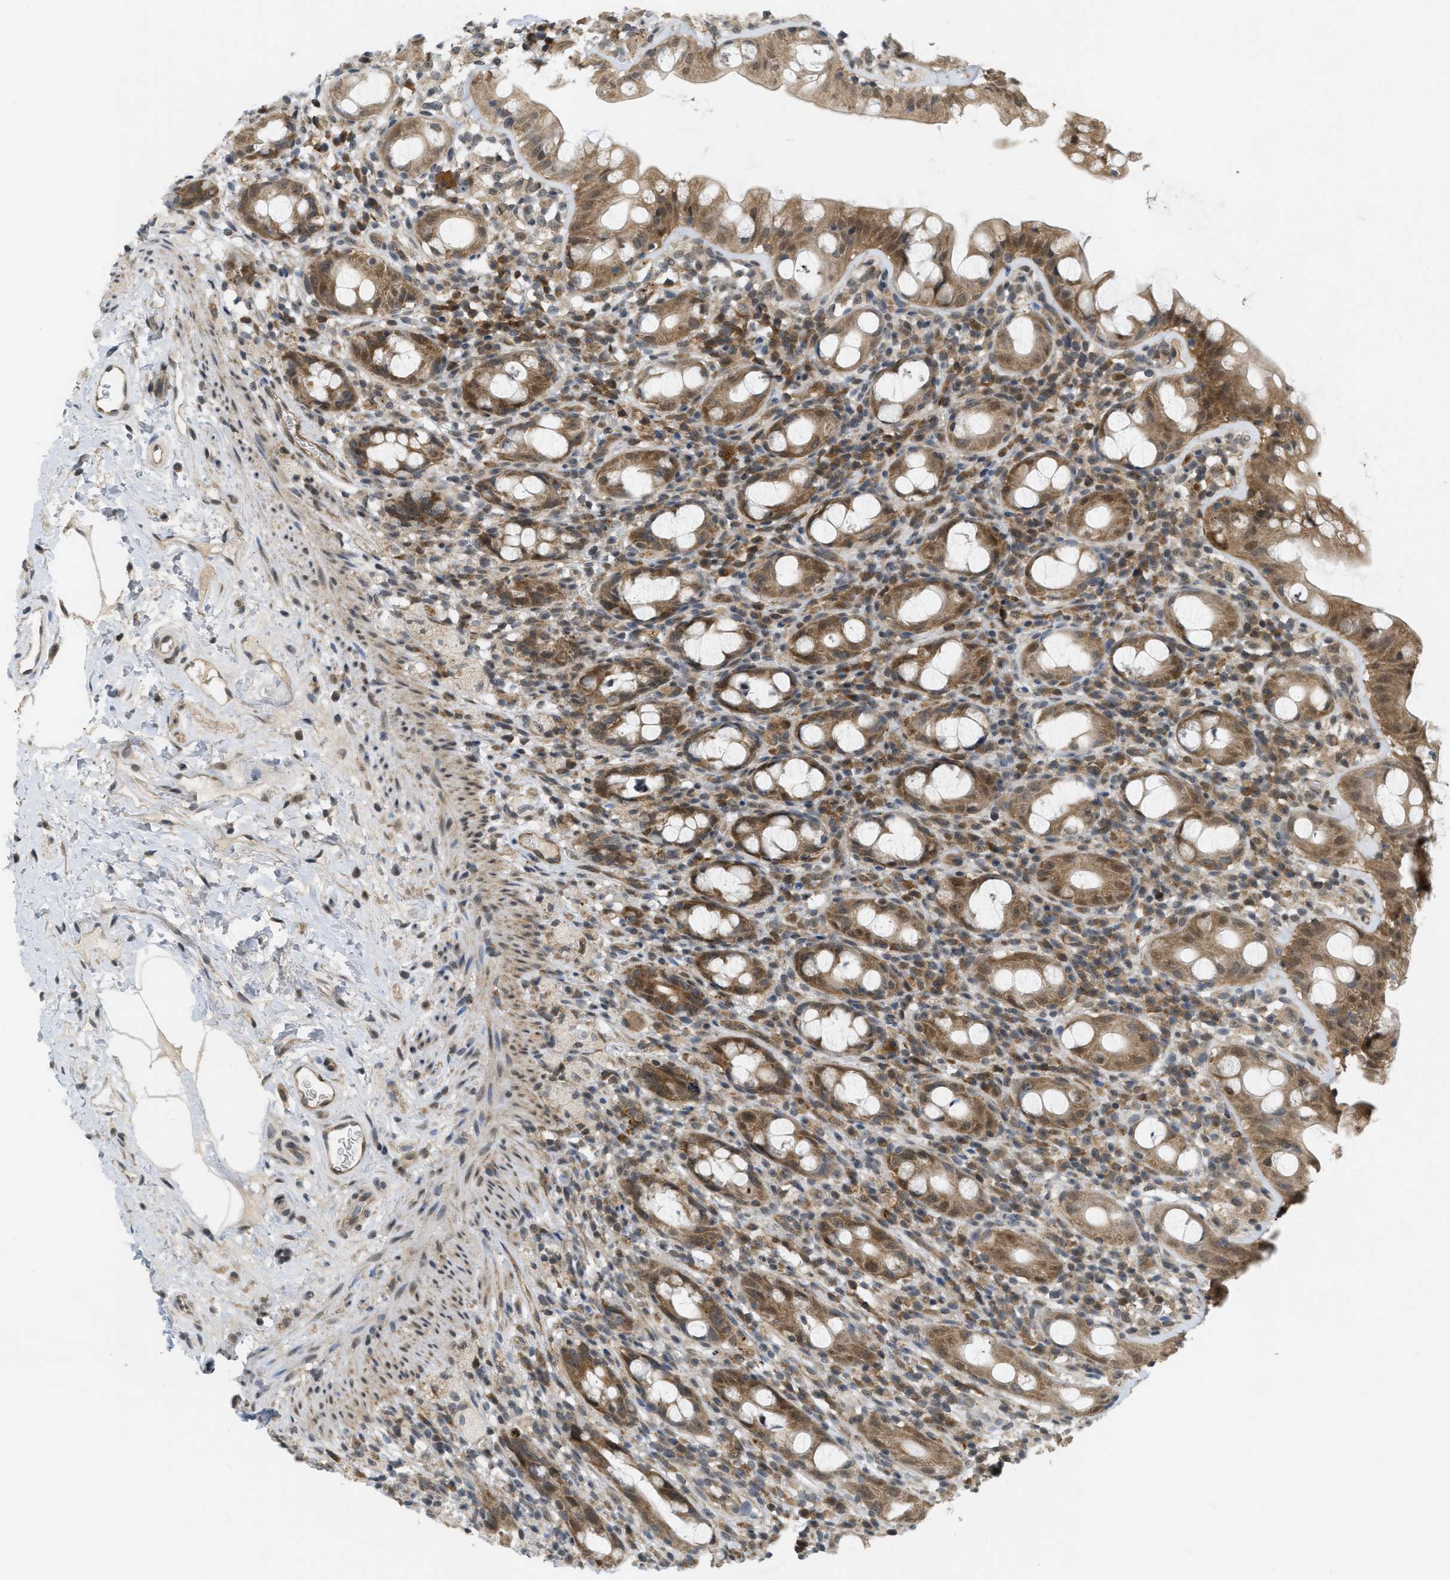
{"staining": {"intensity": "moderate", "quantity": ">75%", "location": "cytoplasmic/membranous"}, "tissue": "rectum", "cell_type": "Glandular cells", "image_type": "normal", "snomed": [{"axis": "morphology", "description": "Normal tissue, NOS"}, {"axis": "topography", "description": "Rectum"}], "caption": "Moderate cytoplasmic/membranous expression is seen in approximately >75% of glandular cells in benign rectum.", "gene": "PRKD1", "patient": {"sex": "male", "age": 44}}